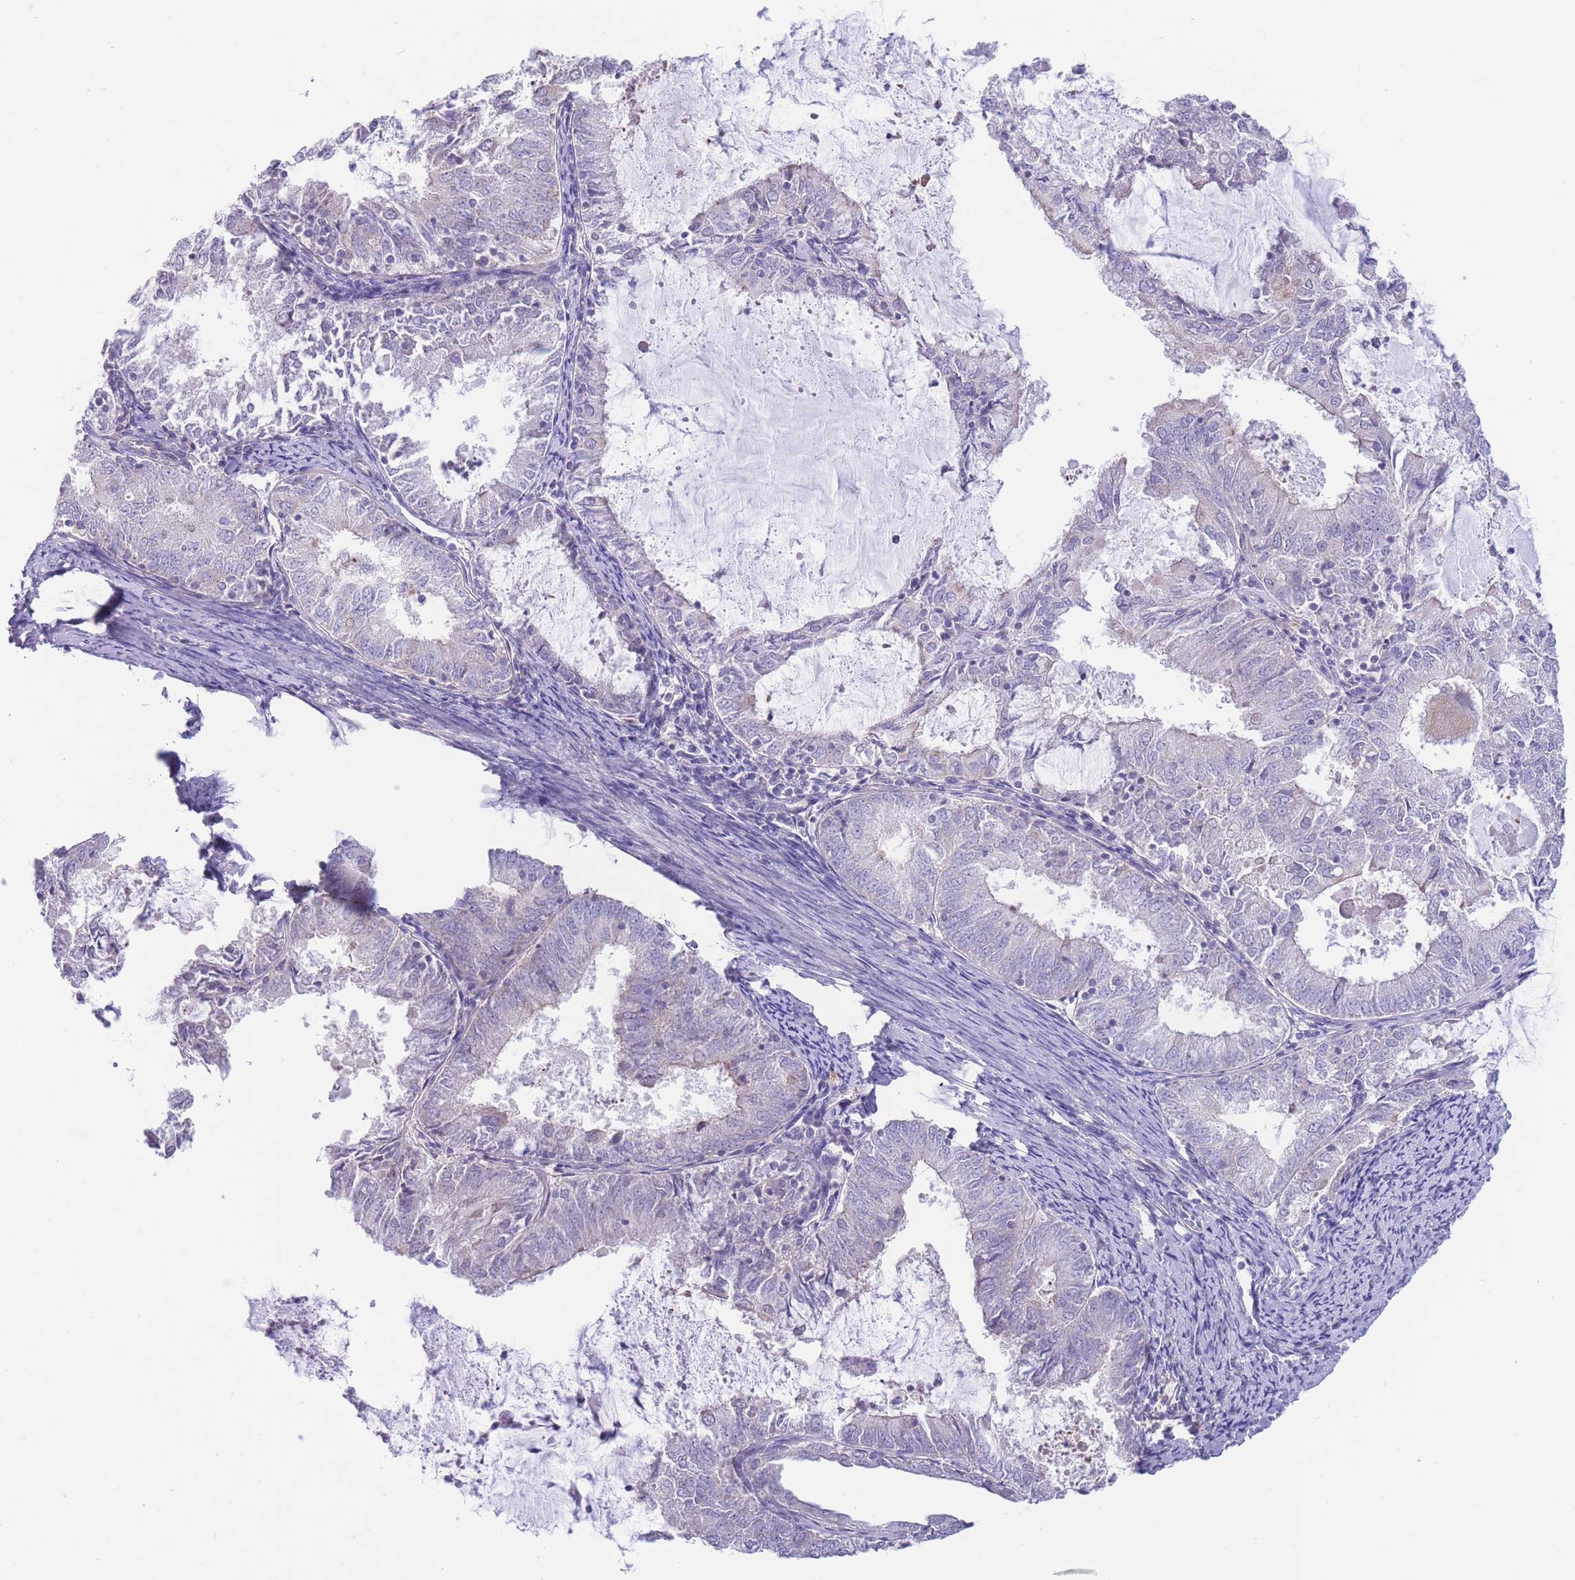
{"staining": {"intensity": "negative", "quantity": "none", "location": "none"}, "tissue": "endometrial cancer", "cell_type": "Tumor cells", "image_type": "cancer", "snomed": [{"axis": "morphology", "description": "Adenocarcinoma, NOS"}, {"axis": "topography", "description": "Endometrium"}], "caption": "Tumor cells are negative for brown protein staining in adenocarcinoma (endometrial).", "gene": "ALS2CL", "patient": {"sex": "female", "age": 57}}